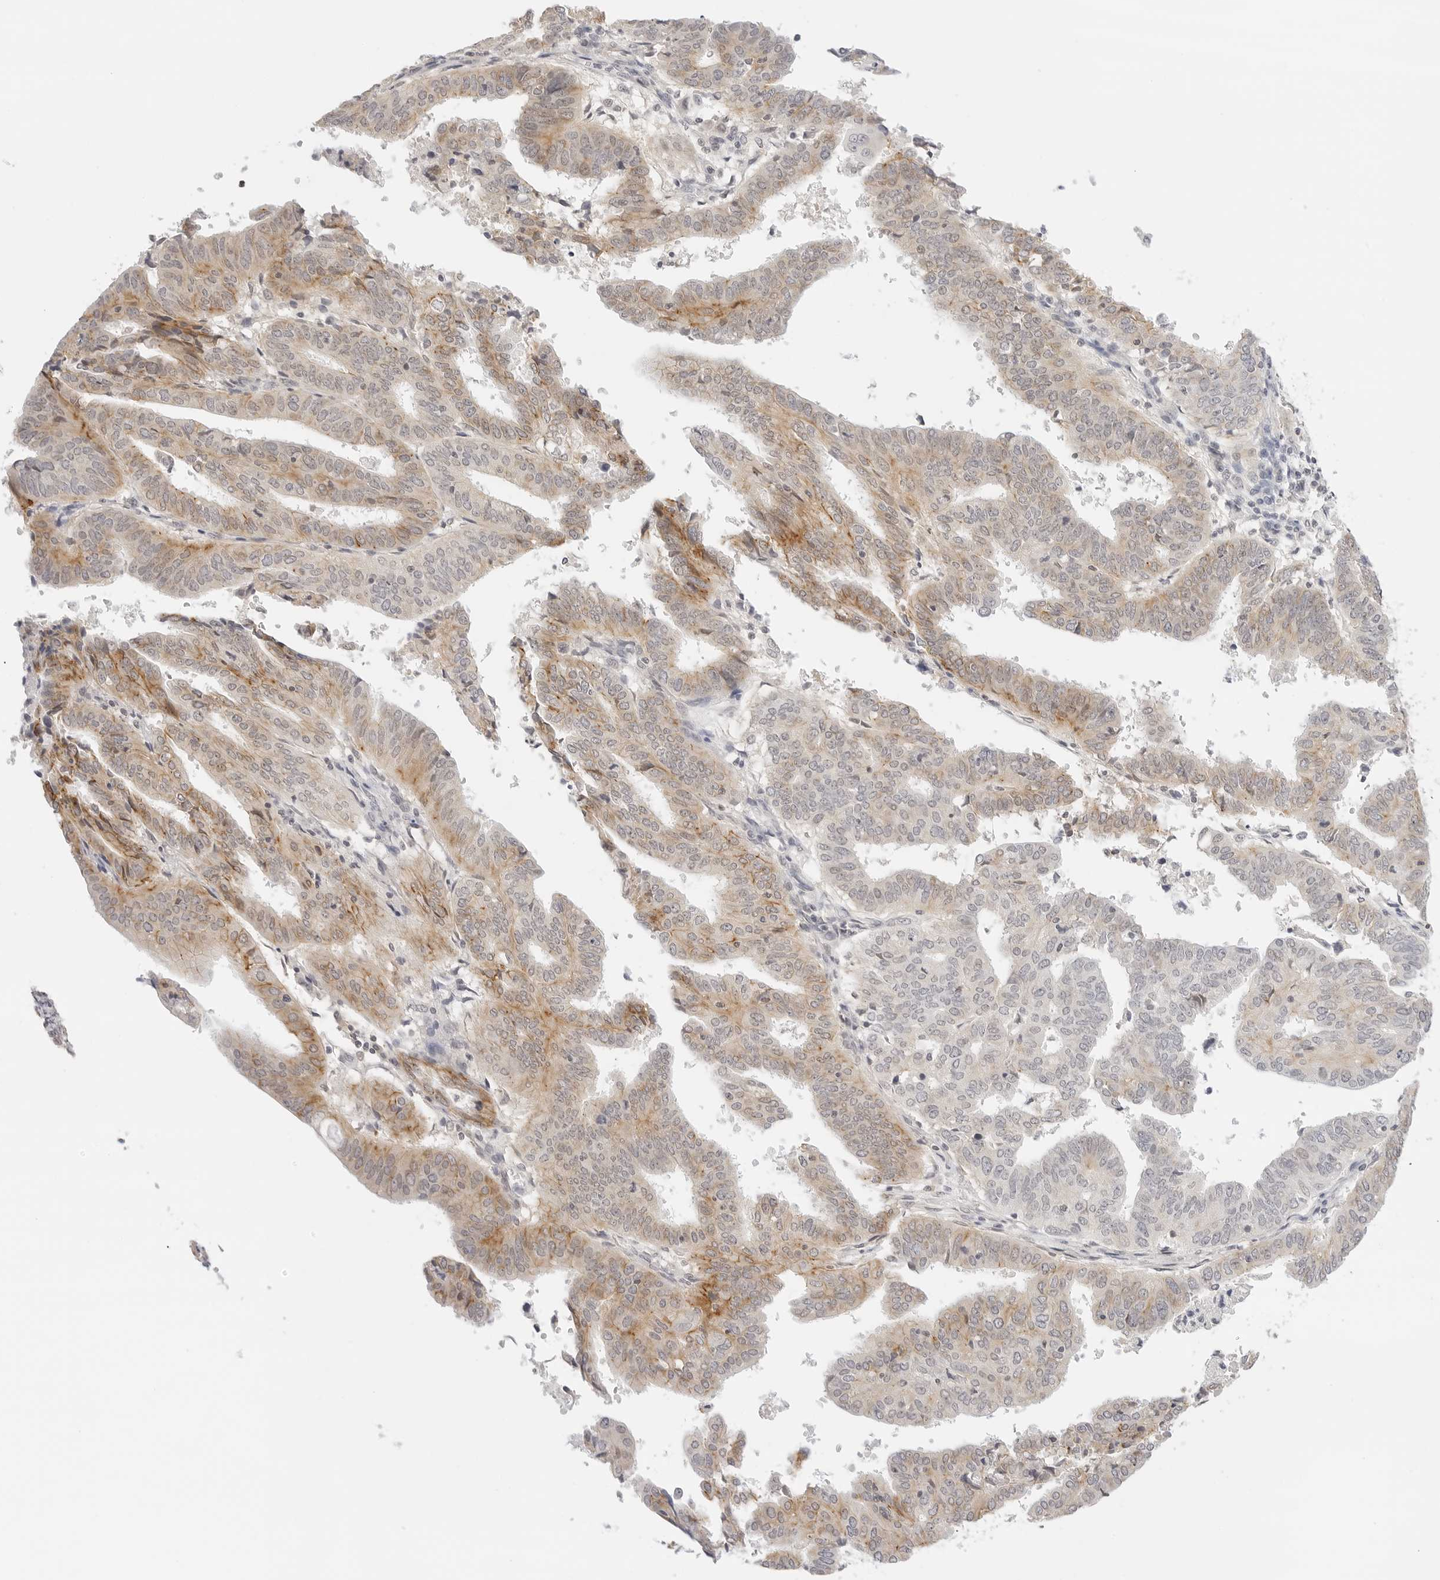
{"staining": {"intensity": "weak", "quantity": "25%-75%", "location": "cytoplasmic/membranous"}, "tissue": "endometrial cancer", "cell_type": "Tumor cells", "image_type": "cancer", "snomed": [{"axis": "morphology", "description": "Adenocarcinoma, NOS"}, {"axis": "topography", "description": "Uterus"}], "caption": "Tumor cells exhibit low levels of weak cytoplasmic/membranous staining in about 25%-75% of cells in human endometrial cancer. Immunohistochemistry (ihc) stains the protein in brown and the nuclei are stained blue.", "gene": "PCDH19", "patient": {"sex": "female", "age": 77}}